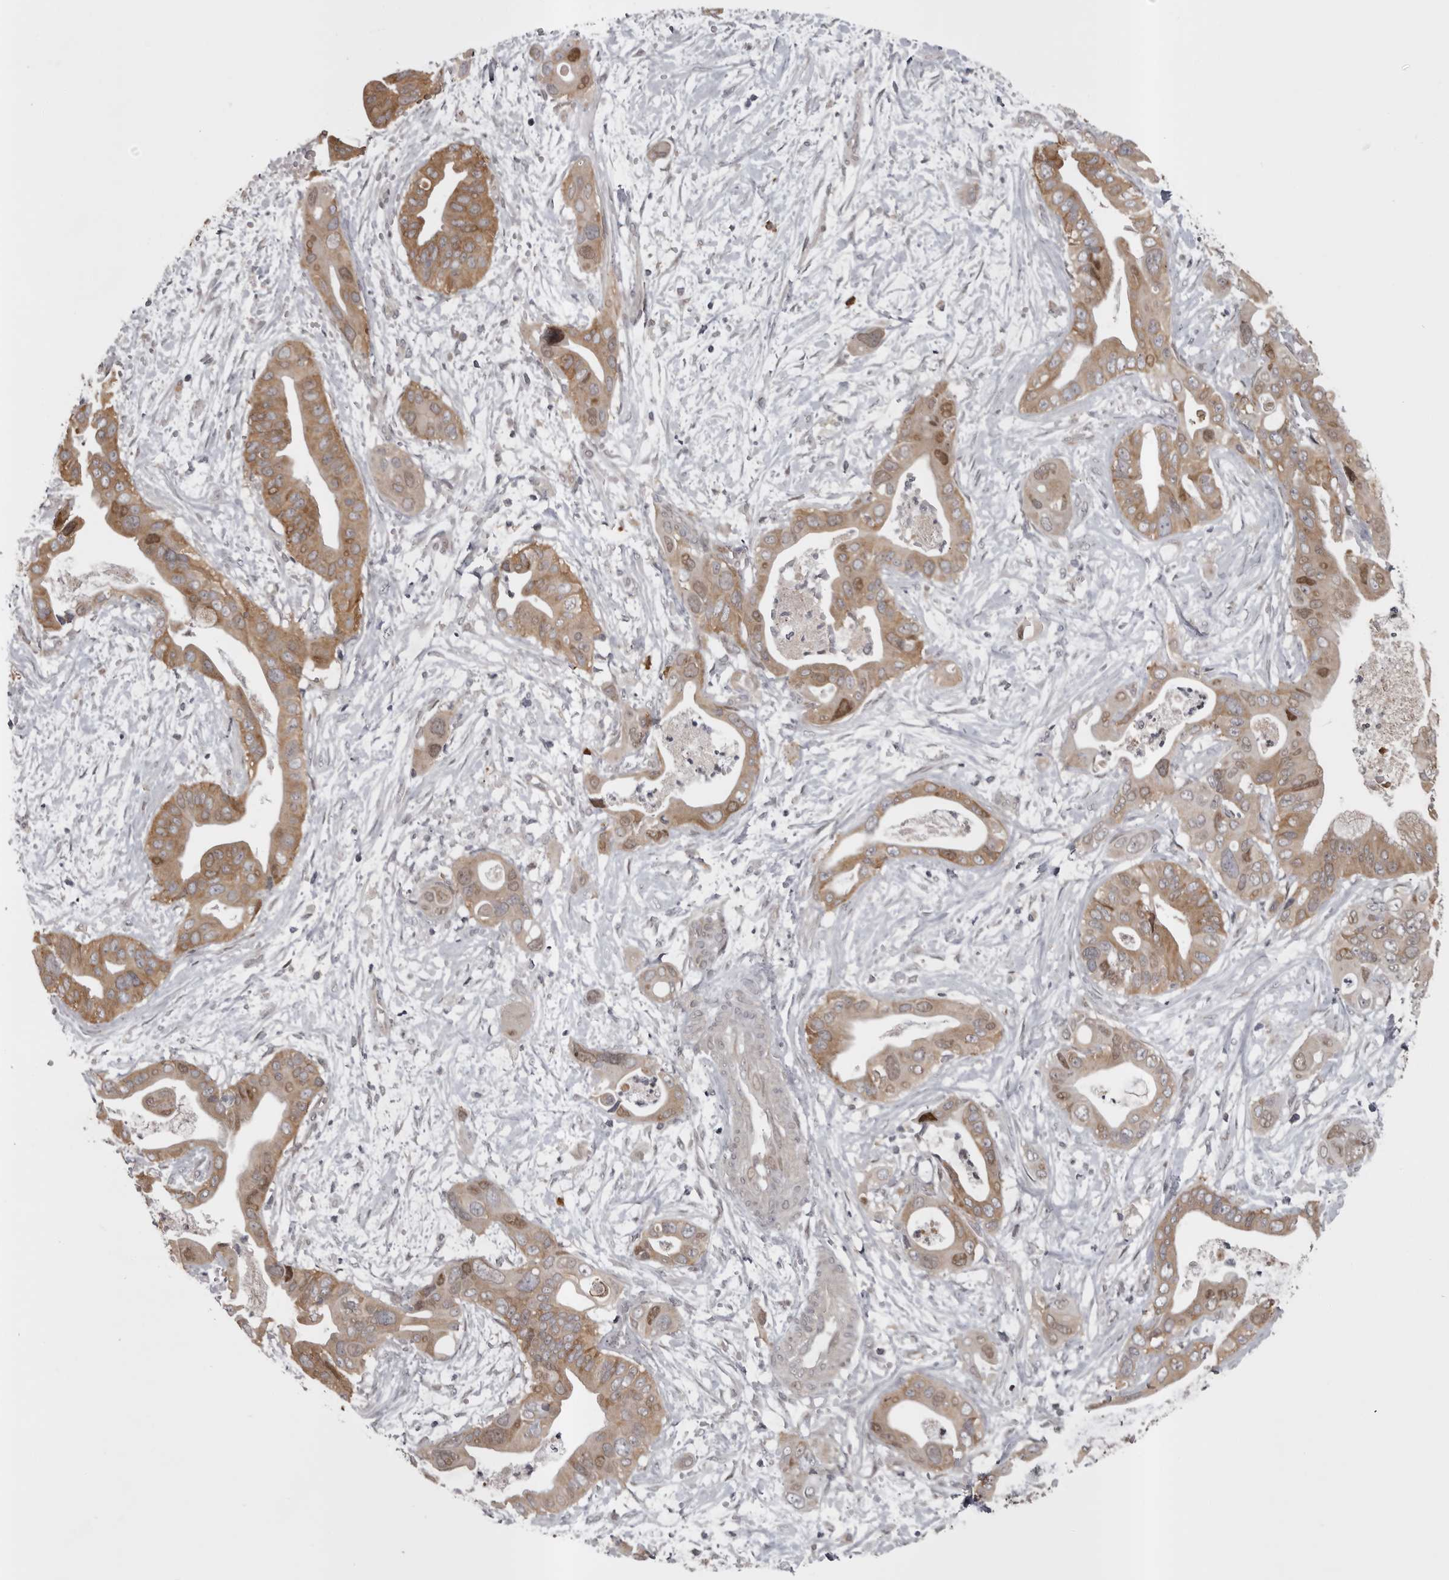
{"staining": {"intensity": "moderate", "quantity": ">75%", "location": "cytoplasmic/membranous,nuclear"}, "tissue": "pancreatic cancer", "cell_type": "Tumor cells", "image_type": "cancer", "snomed": [{"axis": "morphology", "description": "Adenocarcinoma, NOS"}, {"axis": "topography", "description": "Pancreas"}], "caption": "Human pancreatic cancer (adenocarcinoma) stained with a protein marker exhibits moderate staining in tumor cells.", "gene": "SNX16", "patient": {"sex": "male", "age": 66}}